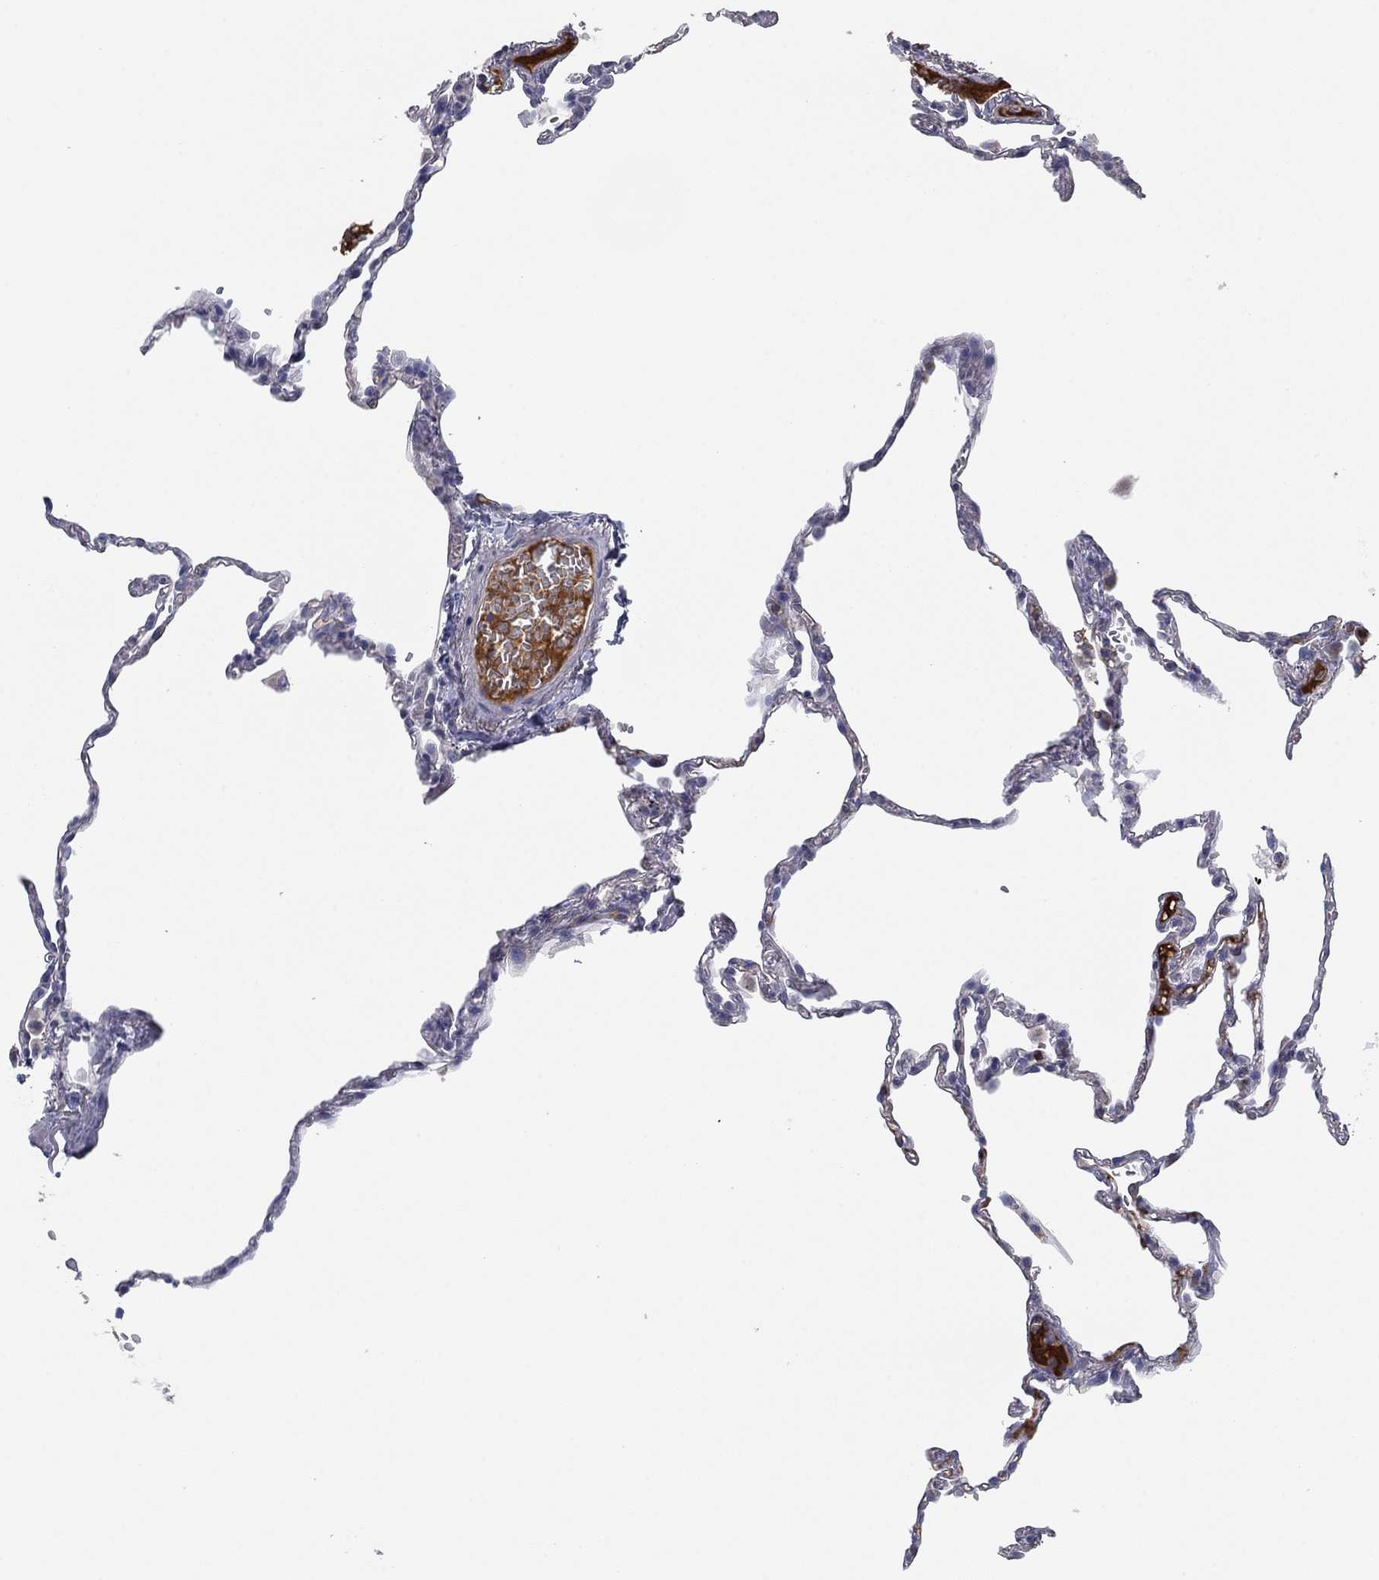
{"staining": {"intensity": "negative", "quantity": "none", "location": "none"}, "tissue": "lung", "cell_type": "Alveolar cells", "image_type": "normal", "snomed": [{"axis": "morphology", "description": "Normal tissue, NOS"}, {"axis": "topography", "description": "Lung"}], "caption": "IHC of benign human lung exhibits no expression in alveolar cells. (DAB (3,3'-diaminobenzidine) immunohistochemistry (IHC) visualized using brightfield microscopy, high magnification).", "gene": "APOC3", "patient": {"sex": "male", "age": 78}}